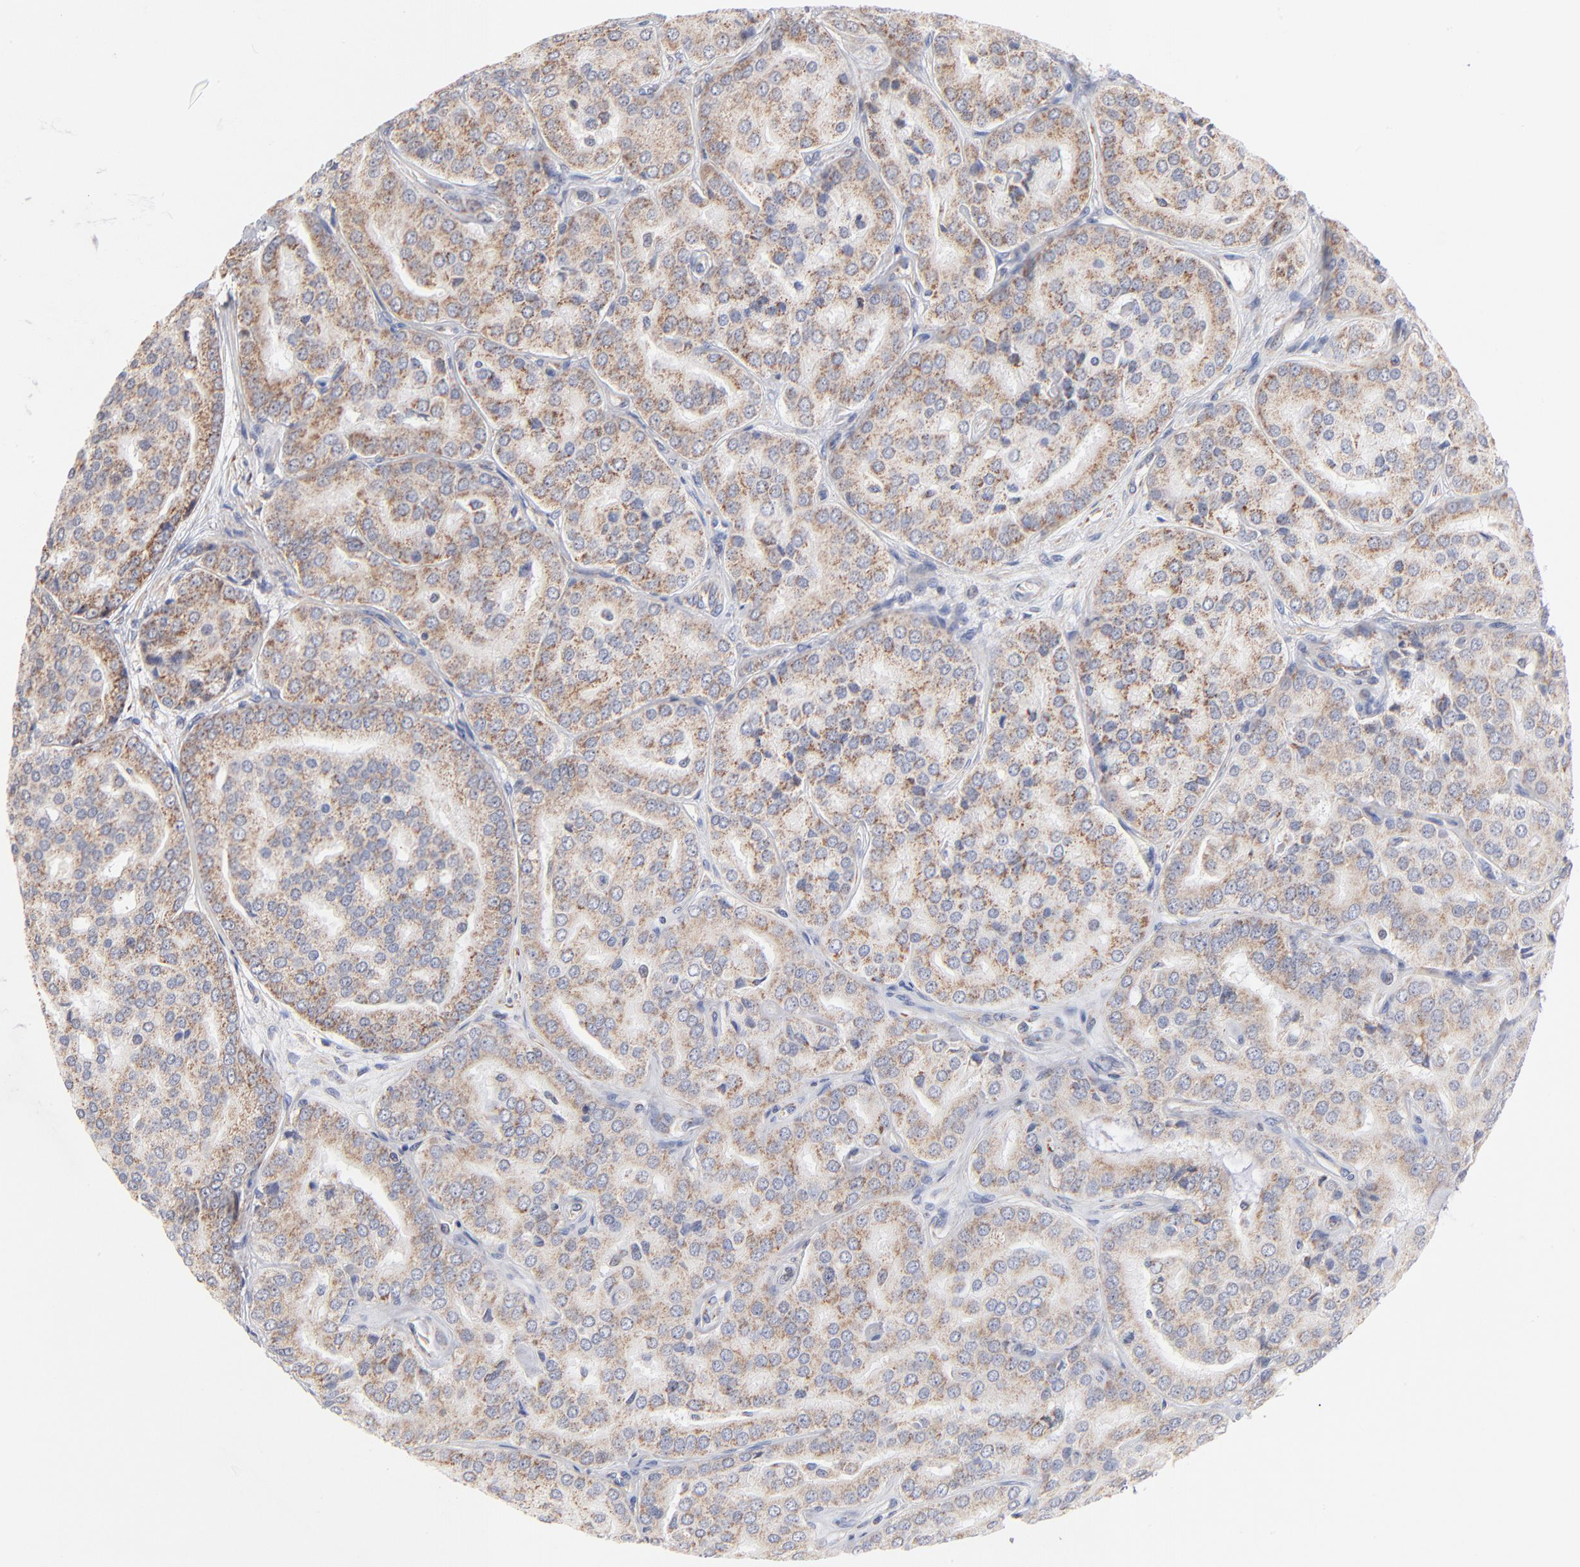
{"staining": {"intensity": "moderate", "quantity": ">75%", "location": "cytoplasmic/membranous"}, "tissue": "prostate cancer", "cell_type": "Tumor cells", "image_type": "cancer", "snomed": [{"axis": "morphology", "description": "Adenocarcinoma, High grade"}, {"axis": "topography", "description": "Prostate"}], "caption": "Immunohistochemistry of human prostate cancer (high-grade adenocarcinoma) reveals medium levels of moderate cytoplasmic/membranous positivity in about >75% of tumor cells.", "gene": "MRPL58", "patient": {"sex": "male", "age": 64}}